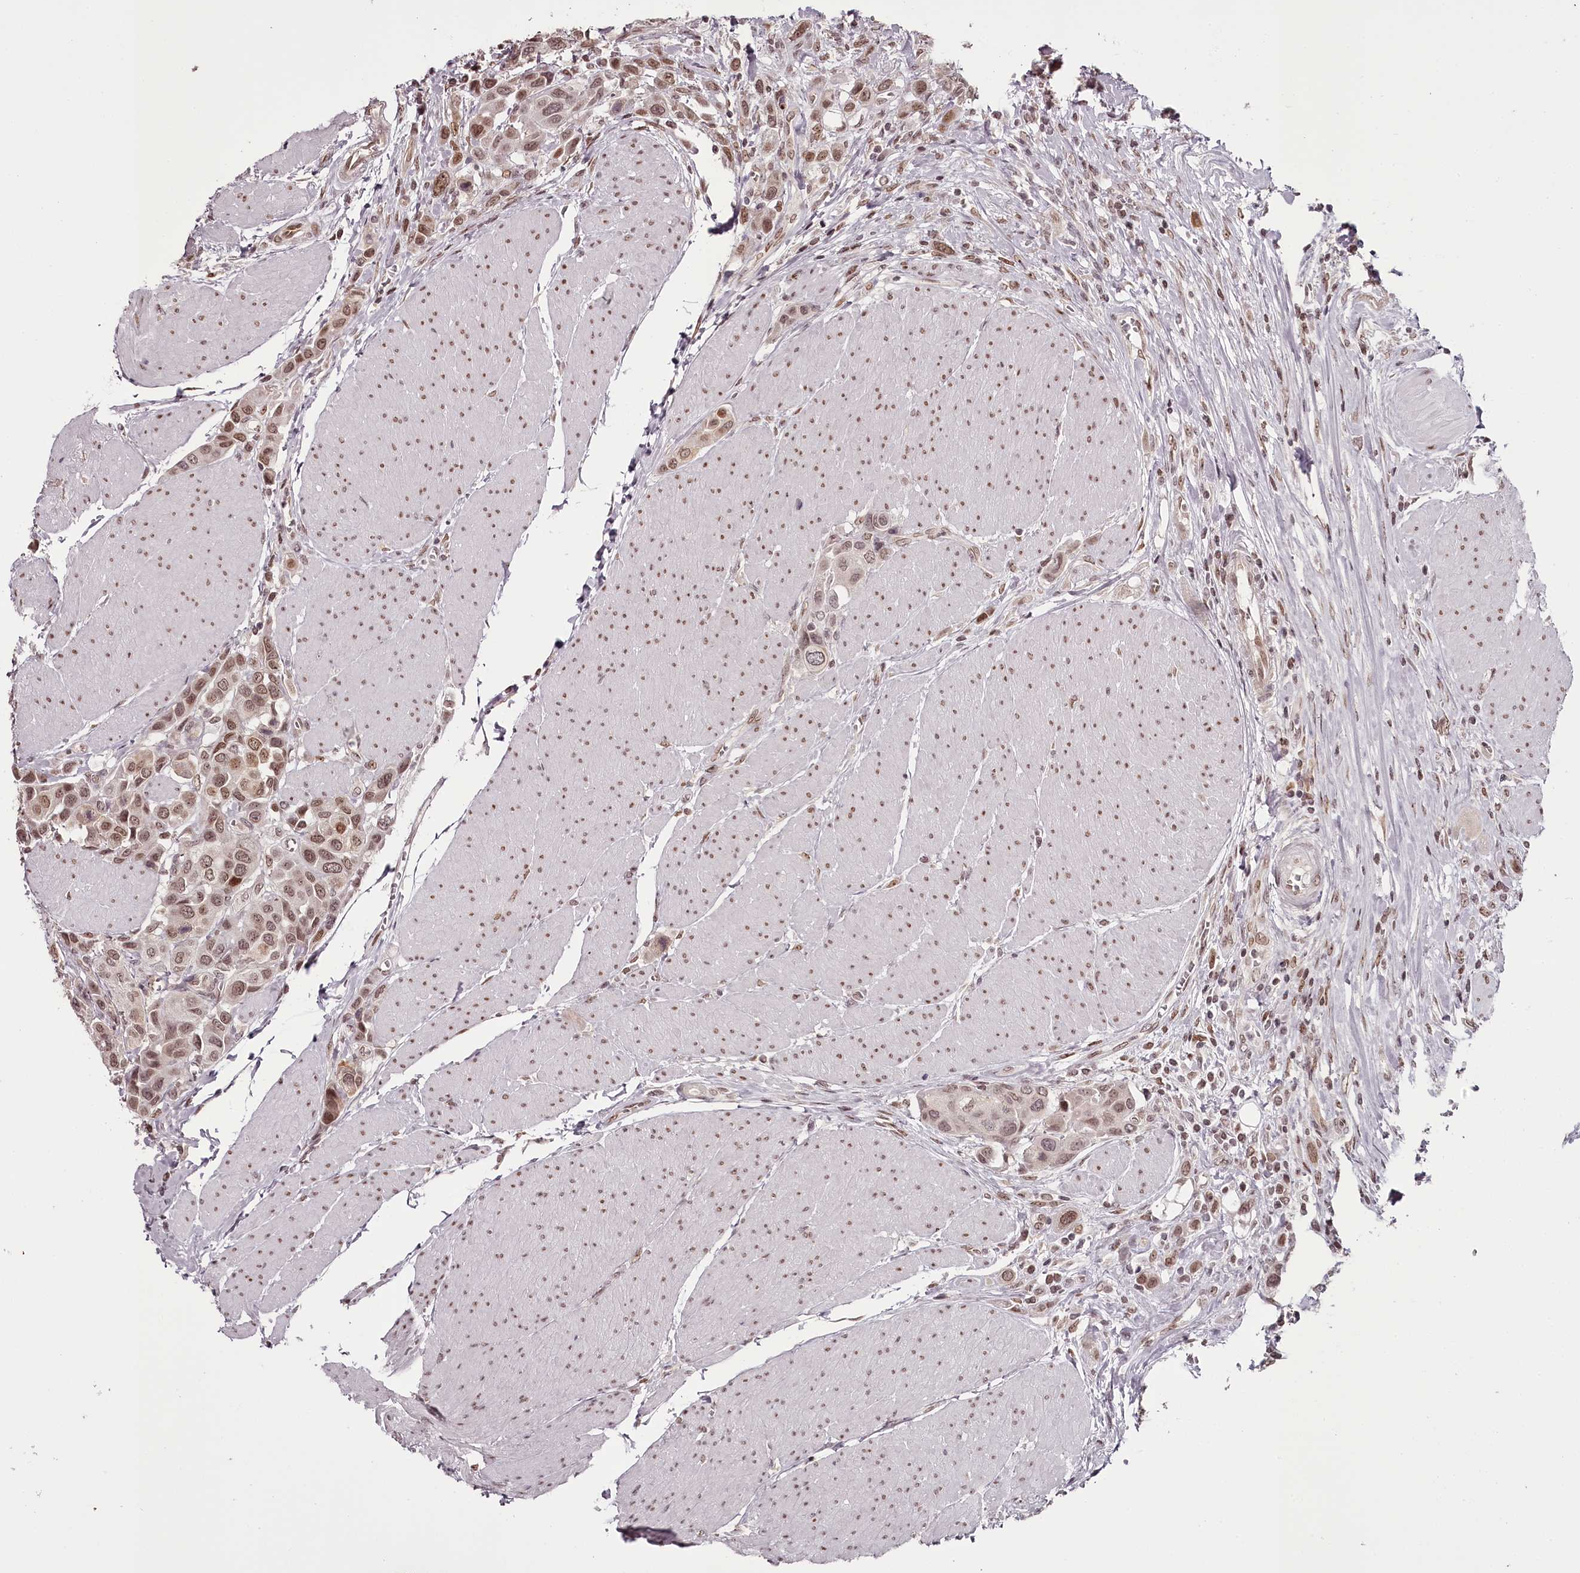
{"staining": {"intensity": "moderate", "quantity": ">75%", "location": "nuclear"}, "tissue": "urothelial cancer", "cell_type": "Tumor cells", "image_type": "cancer", "snomed": [{"axis": "morphology", "description": "Urothelial carcinoma, High grade"}, {"axis": "topography", "description": "Urinary bladder"}], "caption": "Immunohistochemical staining of urothelial cancer exhibits medium levels of moderate nuclear protein positivity in approximately >75% of tumor cells.", "gene": "THYN1", "patient": {"sex": "male", "age": 50}}